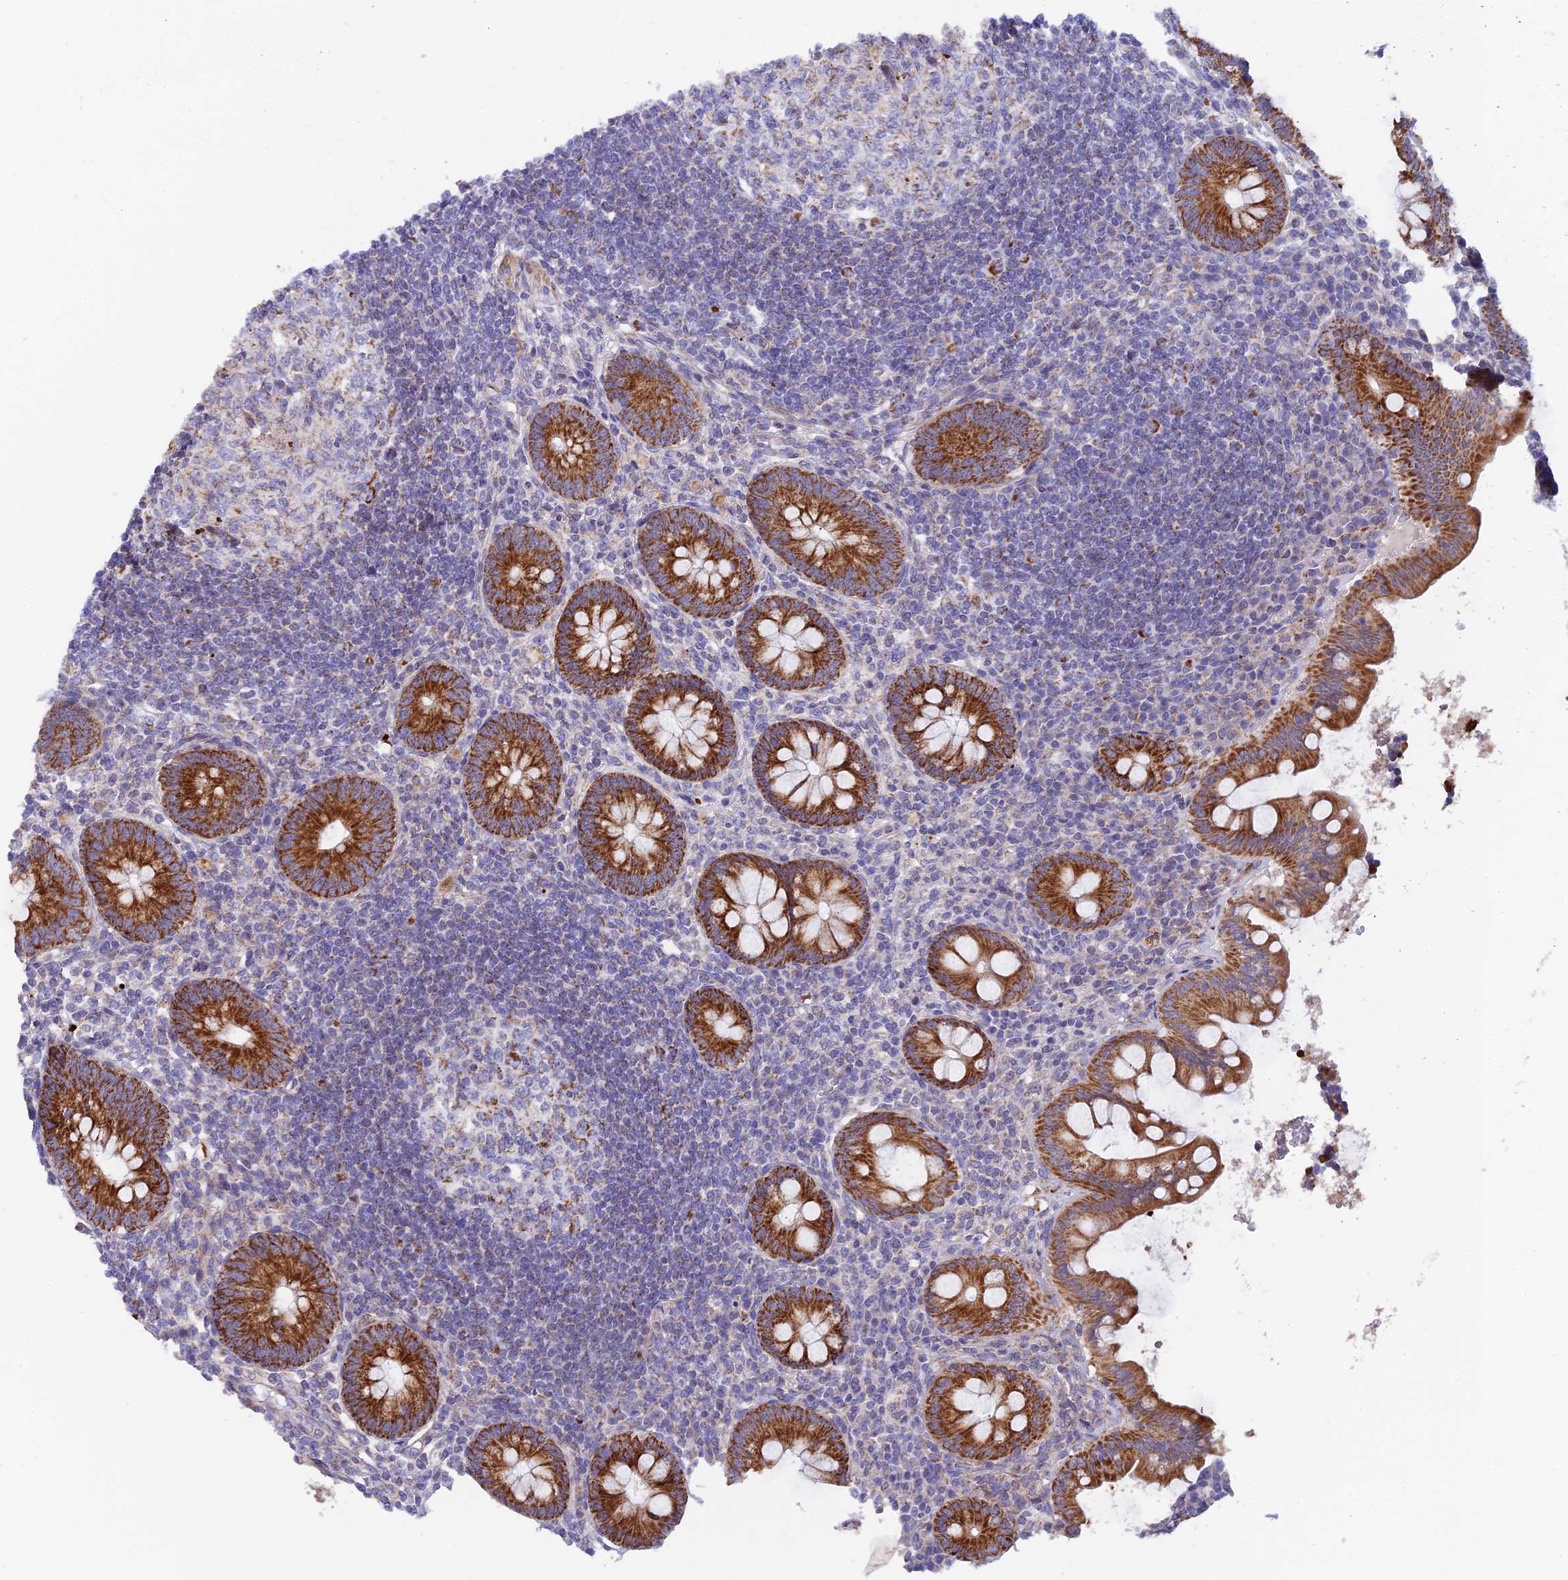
{"staining": {"intensity": "strong", "quantity": ">75%", "location": "cytoplasmic/membranous"}, "tissue": "appendix", "cell_type": "Glandular cells", "image_type": "normal", "snomed": [{"axis": "morphology", "description": "Normal tissue, NOS"}, {"axis": "topography", "description": "Appendix"}], "caption": "Benign appendix was stained to show a protein in brown. There is high levels of strong cytoplasmic/membranous expression in about >75% of glandular cells. The staining is performed using DAB (3,3'-diaminobenzidine) brown chromogen to label protein expression. The nuclei are counter-stained blue using hematoxylin.", "gene": "CSPG4", "patient": {"sex": "female", "age": 33}}